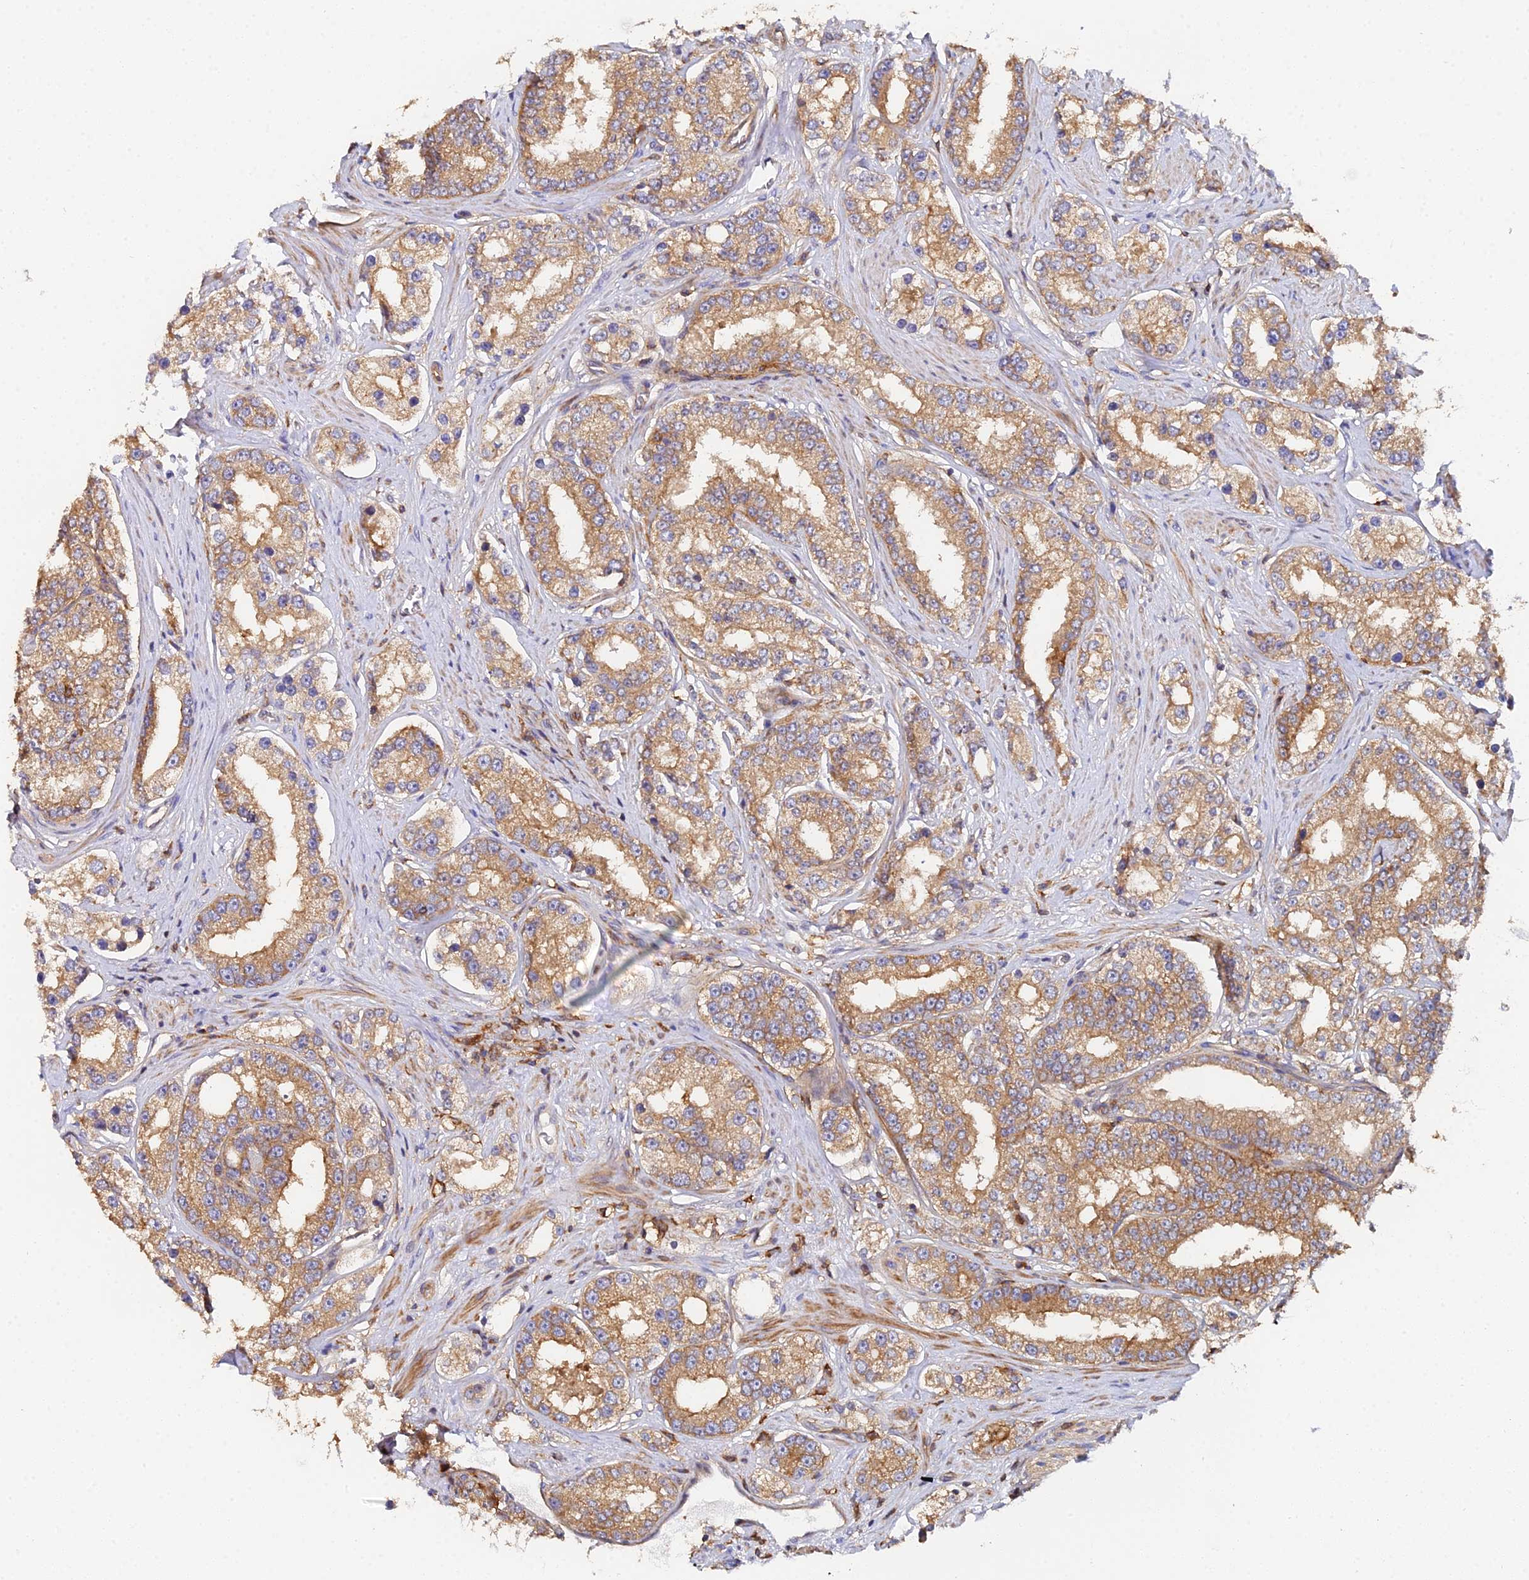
{"staining": {"intensity": "moderate", "quantity": "25%-75%", "location": "cytoplasmic/membranous"}, "tissue": "prostate cancer", "cell_type": "Tumor cells", "image_type": "cancer", "snomed": [{"axis": "morphology", "description": "Normal tissue, NOS"}, {"axis": "morphology", "description": "Adenocarcinoma, High grade"}, {"axis": "topography", "description": "Prostate"}], "caption": "The micrograph demonstrates immunohistochemical staining of prostate adenocarcinoma (high-grade). There is moderate cytoplasmic/membranous expression is present in about 25%-75% of tumor cells.", "gene": "GNG5B", "patient": {"sex": "male", "age": 83}}